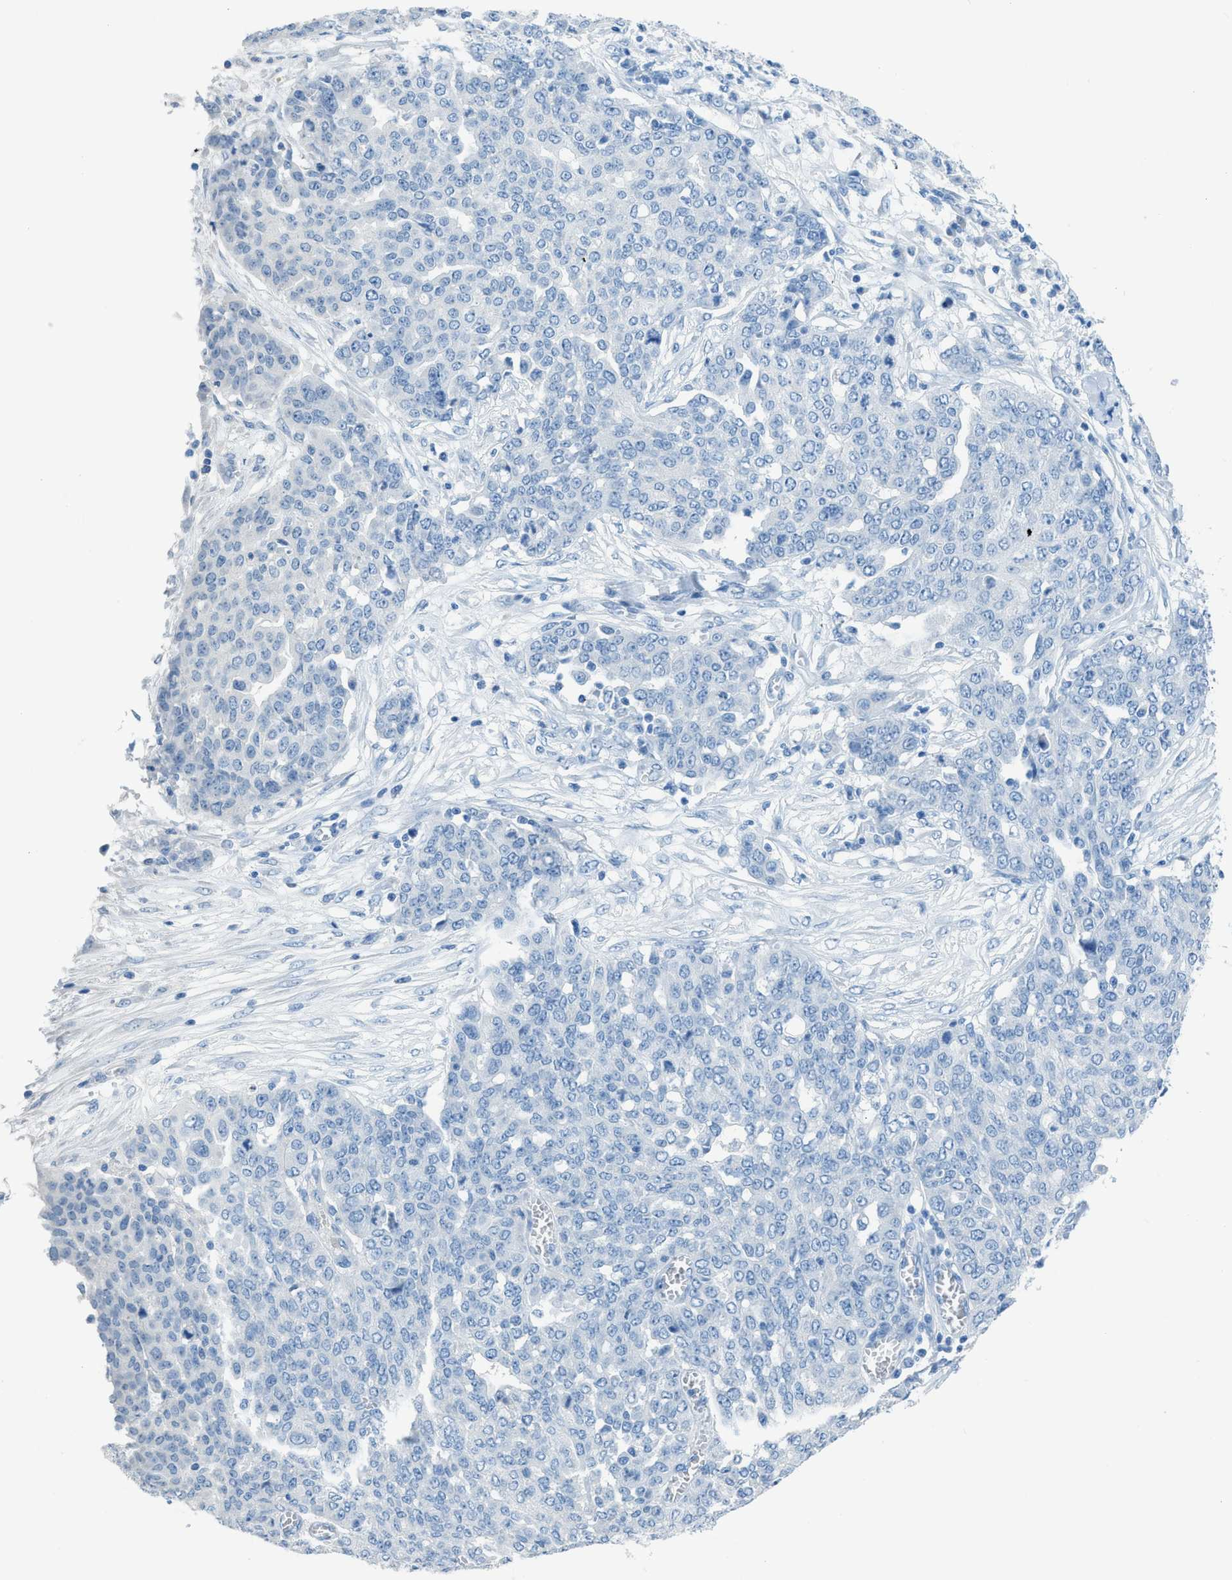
{"staining": {"intensity": "negative", "quantity": "none", "location": "none"}, "tissue": "ovarian cancer", "cell_type": "Tumor cells", "image_type": "cancer", "snomed": [{"axis": "morphology", "description": "Cystadenocarcinoma, serous, NOS"}, {"axis": "topography", "description": "Soft tissue"}, {"axis": "topography", "description": "Ovary"}], "caption": "High power microscopy photomicrograph of an immunohistochemistry (IHC) photomicrograph of ovarian cancer (serous cystadenocarcinoma), revealing no significant staining in tumor cells.", "gene": "ACAN", "patient": {"sex": "female", "age": 57}}